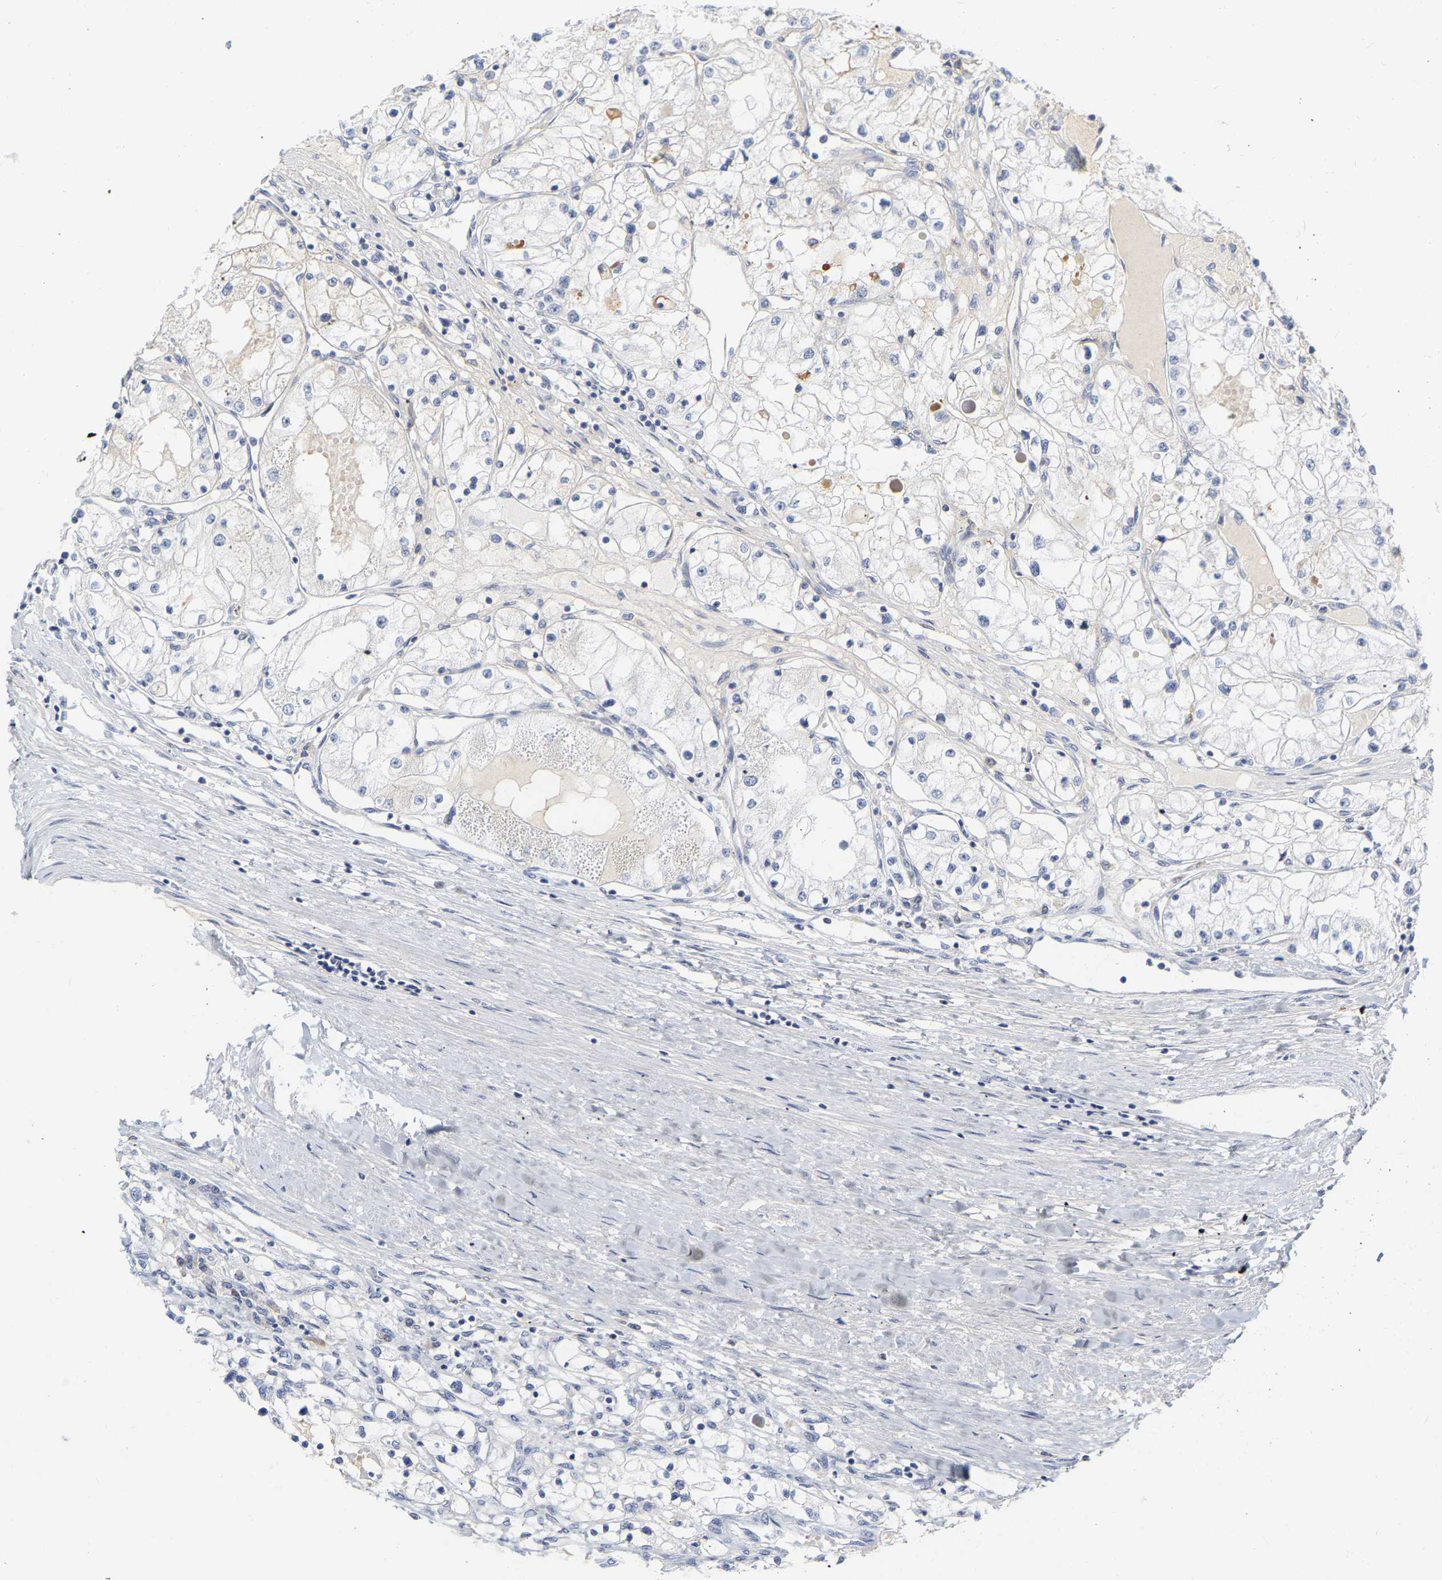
{"staining": {"intensity": "negative", "quantity": "none", "location": "none"}, "tissue": "renal cancer", "cell_type": "Tumor cells", "image_type": "cancer", "snomed": [{"axis": "morphology", "description": "Adenocarcinoma, NOS"}, {"axis": "topography", "description": "Kidney"}], "caption": "Renal cancer stained for a protein using IHC demonstrates no expression tumor cells.", "gene": "GNAS", "patient": {"sex": "male", "age": 68}}